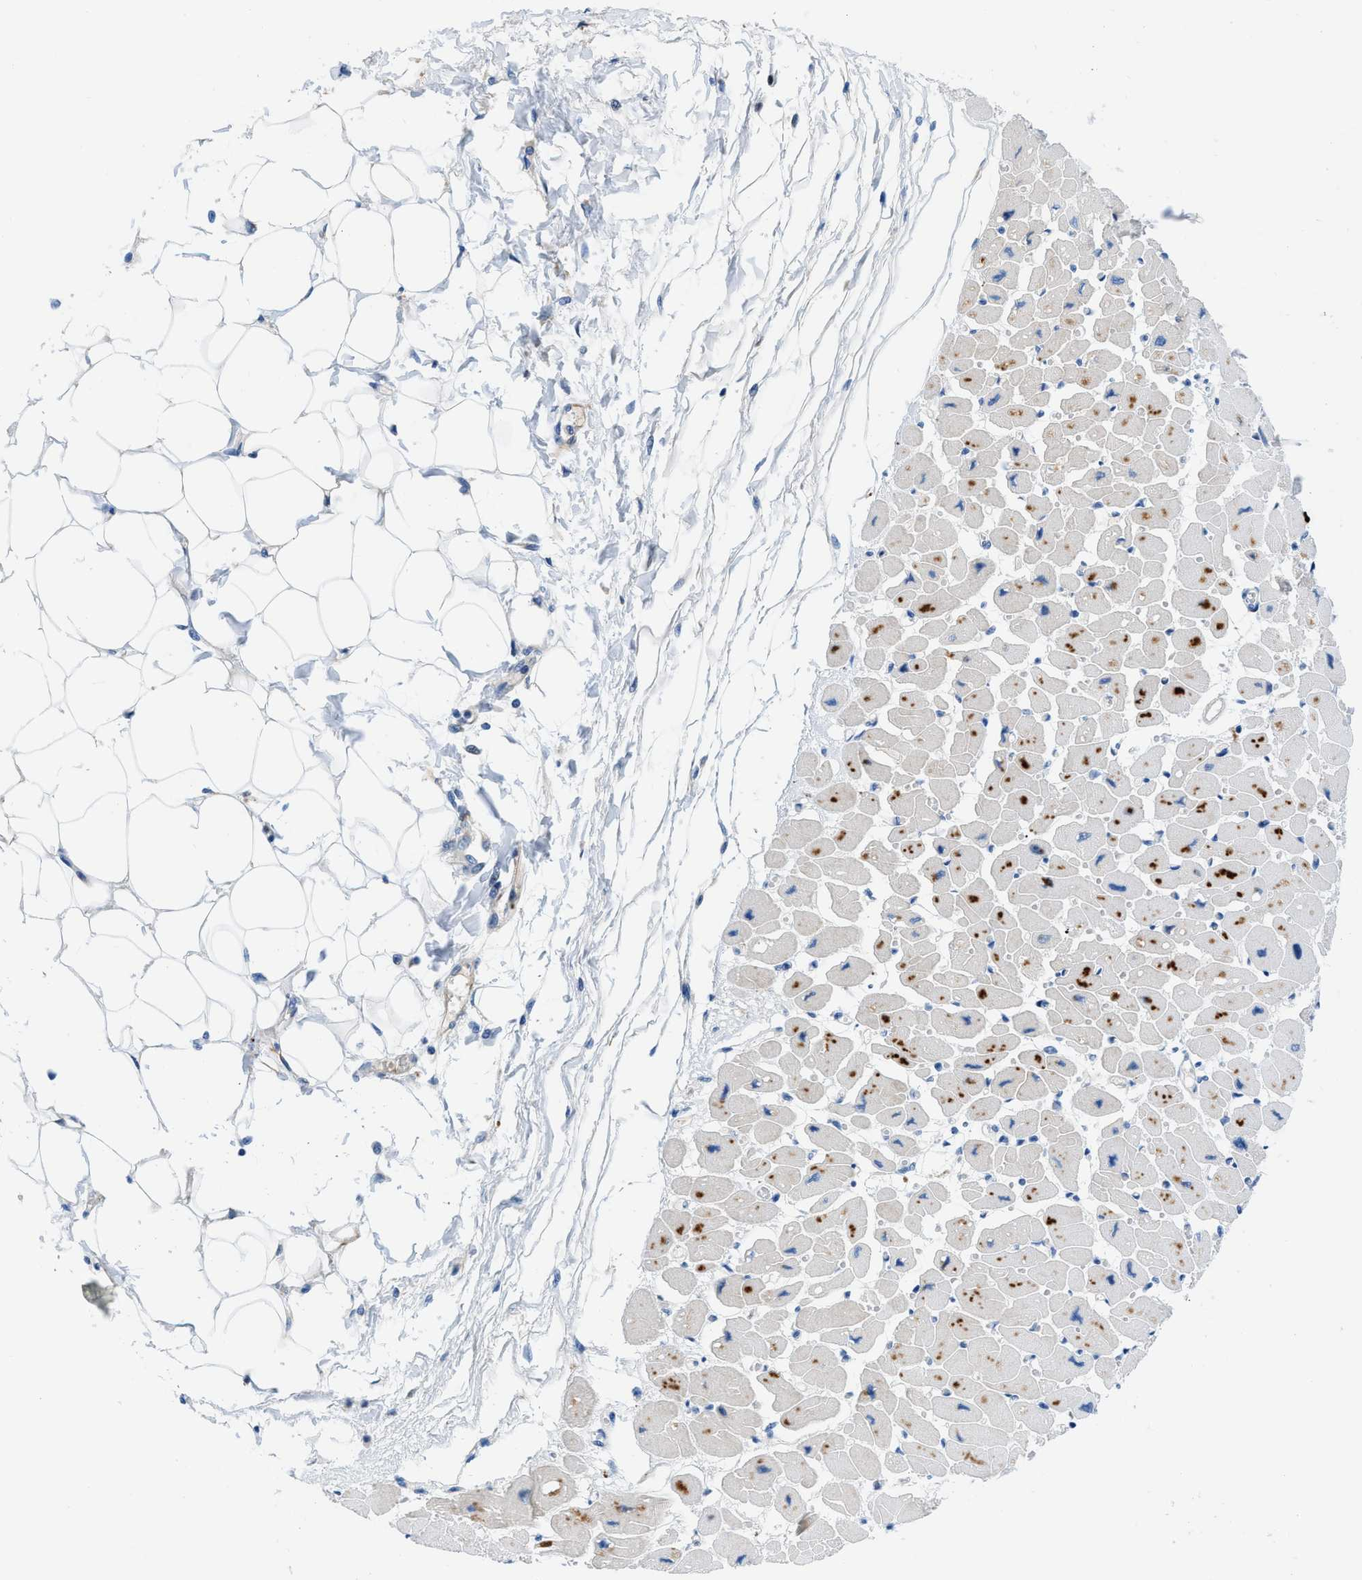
{"staining": {"intensity": "moderate", "quantity": "<25%", "location": "cytoplasmic/membranous"}, "tissue": "heart muscle", "cell_type": "Cardiomyocytes", "image_type": "normal", "snomed": [{"axis": "morphology", "description": "Normal tissue, NOS"}, {"axis": "topography", "description": "Heart"}], "caption": "An immunohistochemistry (IHC) micrograph of benign tissue is shown. Protein staining in brown highlights moderate cytoplasmic/membranous positivity in heart muscle within cardiomyocytes.", "gene": "XCR1", "patient": {"sex": "female", "age": 54}}